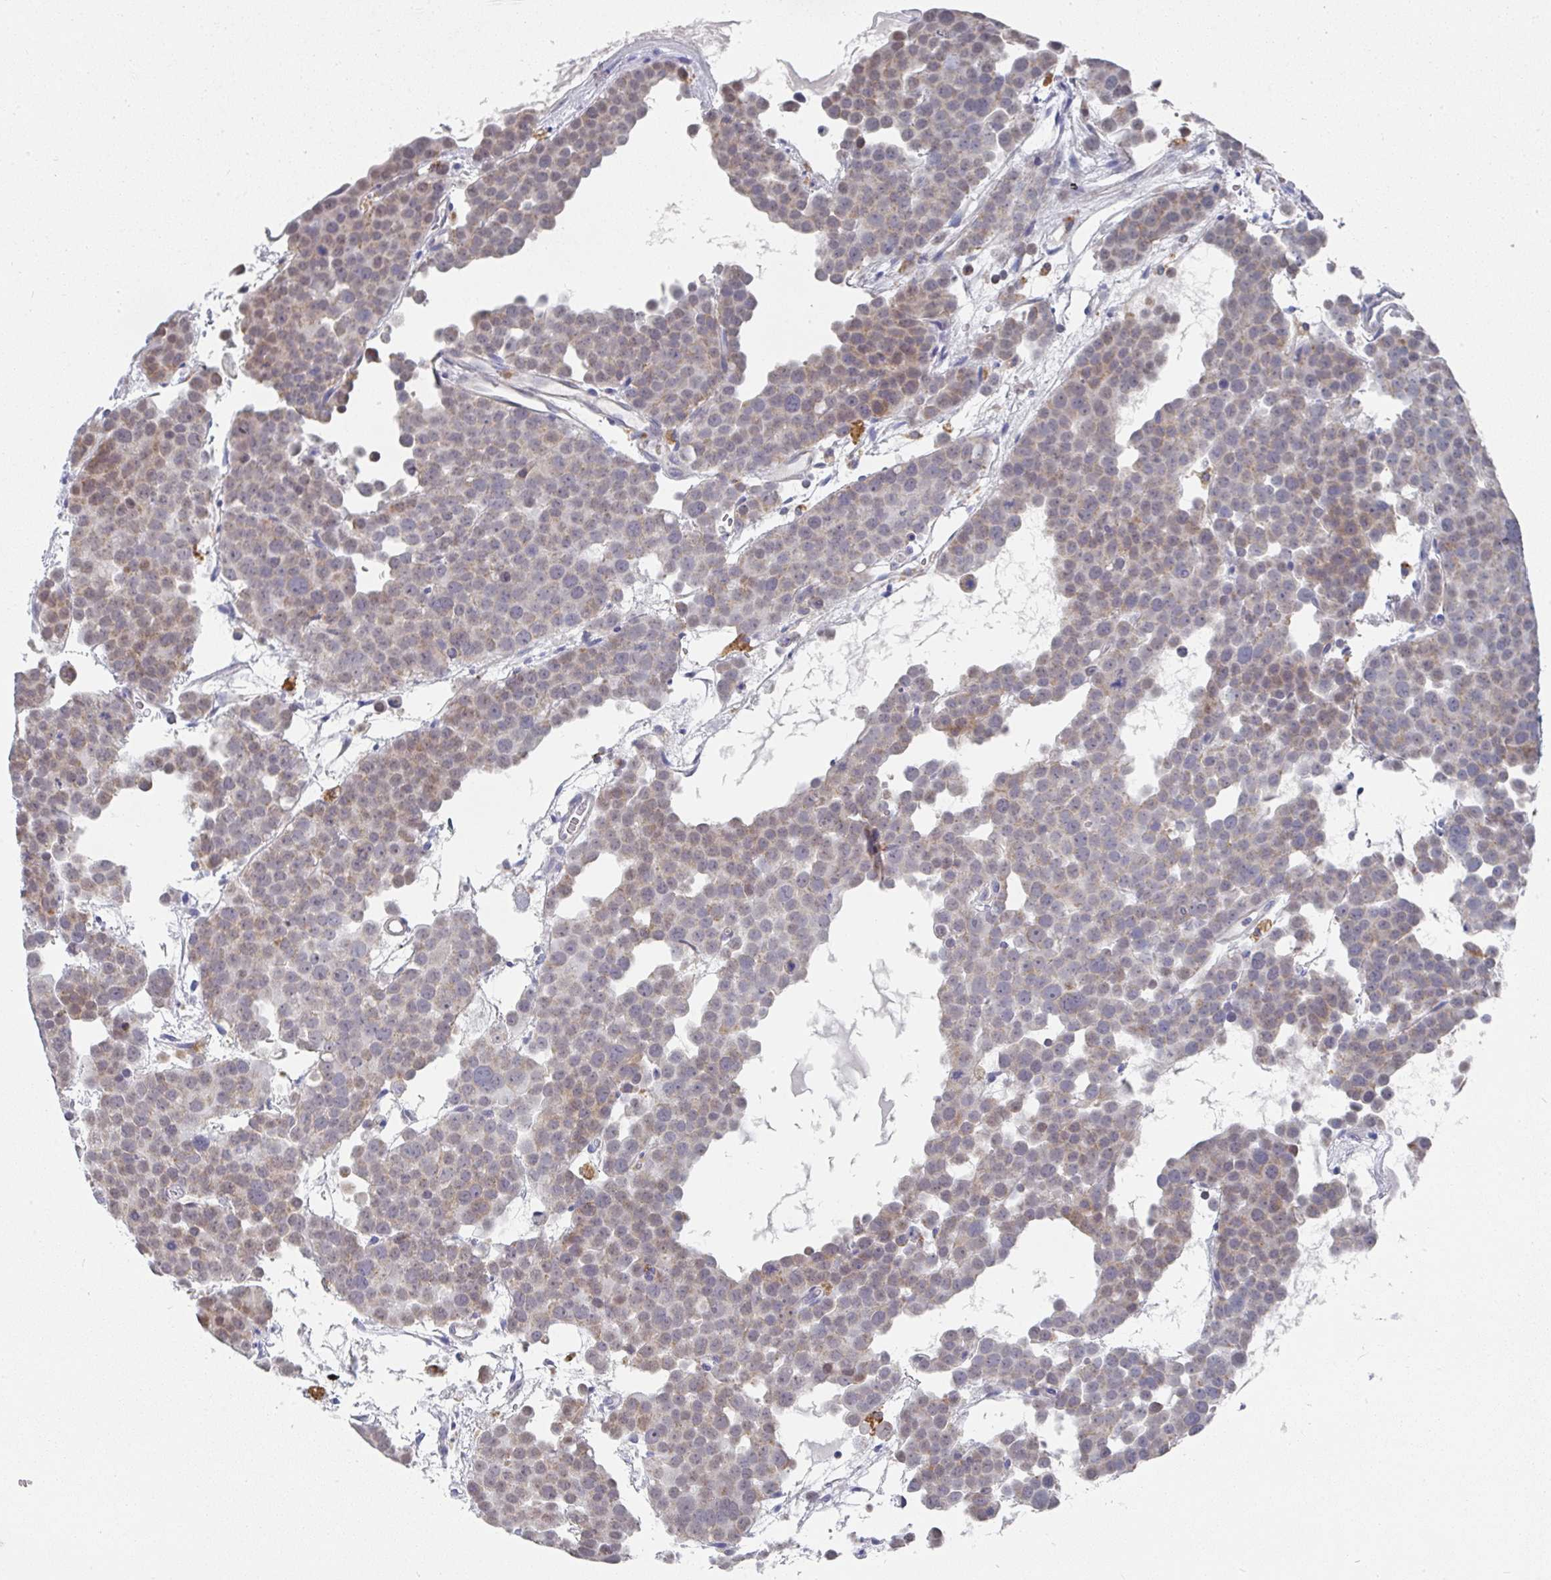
{"staining": {"intensity": "moderate", "quantity": "<25%", "location": "cytoplasmic/membranous"}, "tissue": "testis cancer", "cell_type": "Tumor cells", "image_type": "cancer", "snomed": [{"axis": "morphology", "description": "Seminoma, NOS"}, {"axis": "topography", "description": "Testis"}], "caption": "Human testis cancer (seminoma) stained for a protein (brown) shows moderate cytoplasmic/membranous positive positivity in approximately <25% of tumor cells.", "gene": "NCF1", "patient": {"sex": "male", "age": 71}}